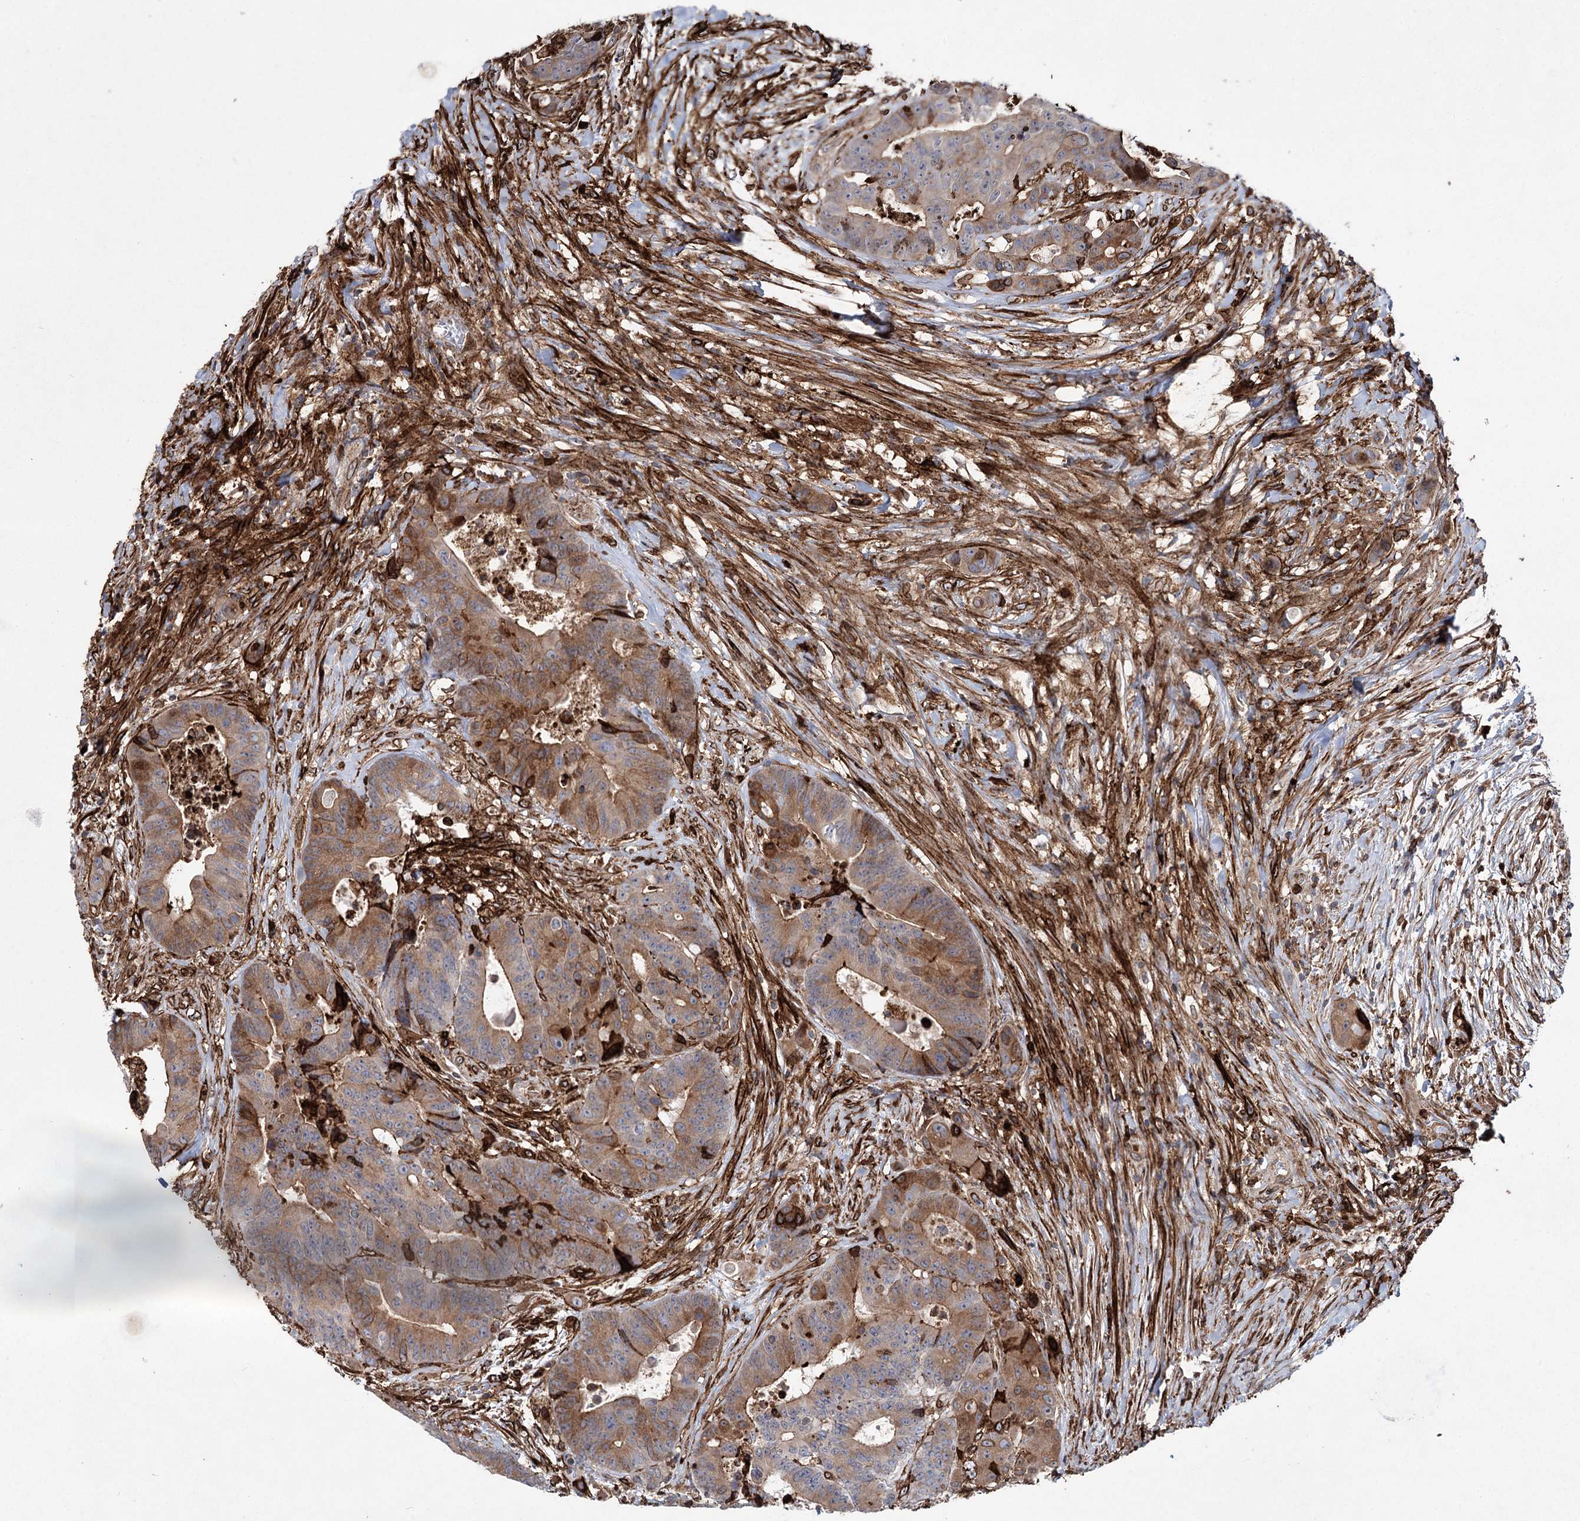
{"staining": {"intensity": "moderate", "quantity": ">75%", "location": "cytoplasmic/membranous"}, "tissue": "colorectal cancer", "cell_type": "Tumor cells", "image_type": "cancer", "snomed": [{"axis": "morphology", "description": "Adenocarcinoma, NOS"}, {"axis": "topography", "description": "Rectum"}], "caption": "Adenocarcinoma (colorectal) stained with DAB immunohistochemistry (IHC) demonstrates medium levels of moderate cytoplasmic/membranous positivity in approximately >75% of tumor cells.", "gene": "DCUN1D4", "patient": {"sex": "male", "age": 69}}